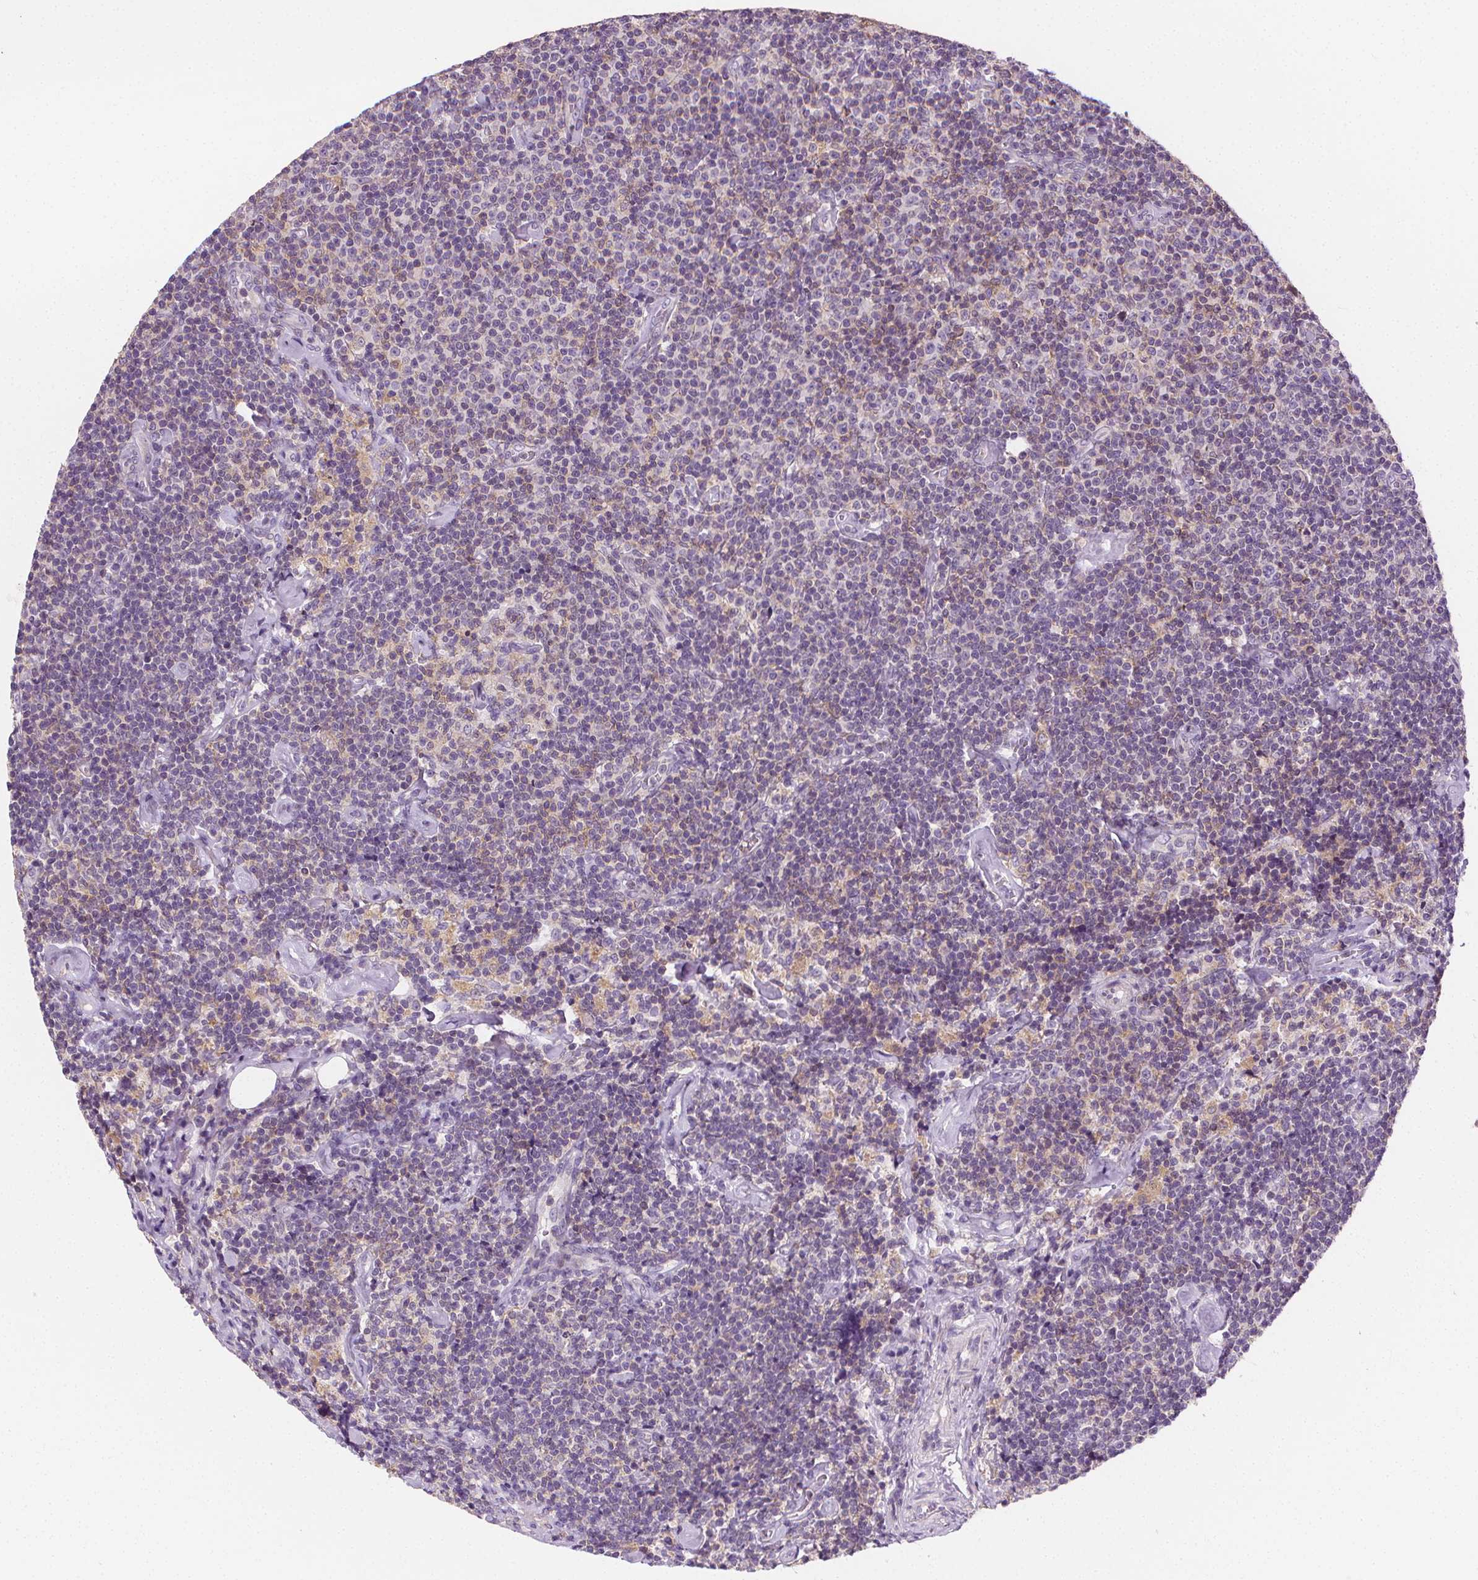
{"staining": {"intensity": "negative", "quantity": "none", "location": "none"}, "tissue": "lymphoma", "cell_type": "Tumor cells", "image_type": "cancer", "snomed": [{"axis": "morphology", "description": "Malignant lymphoma, non-Hodgkin's type, Low grade"}, {"axis": "topography", "description": "Lymph node"}], "caption": "This is an immunohistochemistry image of human lymphoma. There is no staining in tumor cells.", "gene": "RAB20", "patient": {"sex": "male", "age": 81}}